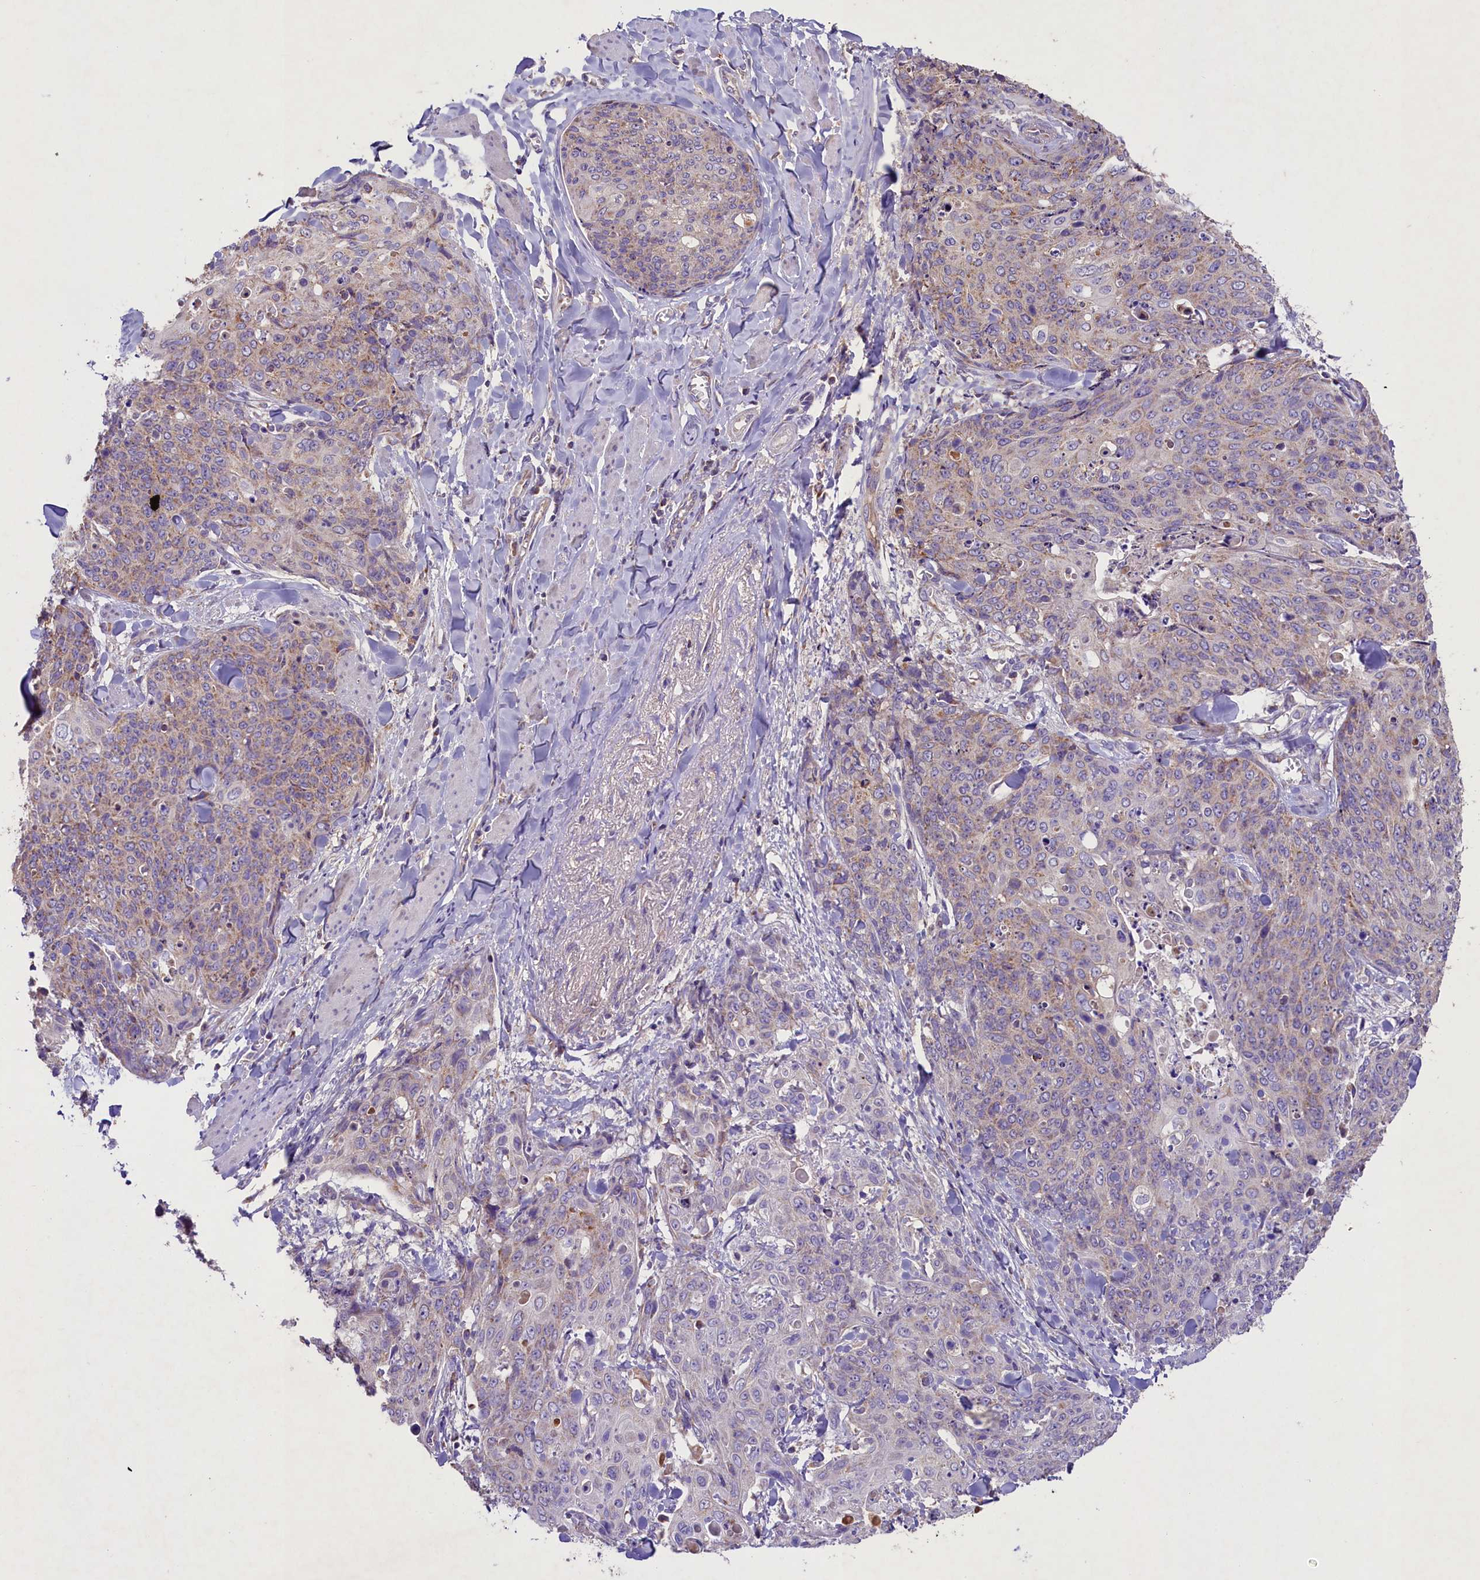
{"staining": {"intensity": "weak", "quantity": "25%-75%", "location": "cytoplasmic/membranous"}, "tissue": "skin cancer", "cell_type": "Tumor cells", "image_type": "cancer", "snomed": [{"axis": "morphology", "description": "Squamous cell carcinoma, NOS"}, {"axis": "topography", "description": "Skin"}, {"axis": "topography", "description": "Vulva"}], "caption": "This is a photomicrograph of immunohistochemistry (IHC) staining of skin squamous cell carcinoma, which shows weak positivity in the cytoplasmic/membranous of tumor cells.", "gene": "PMPCB", "patient": {"sex": "female", "age": 85}}